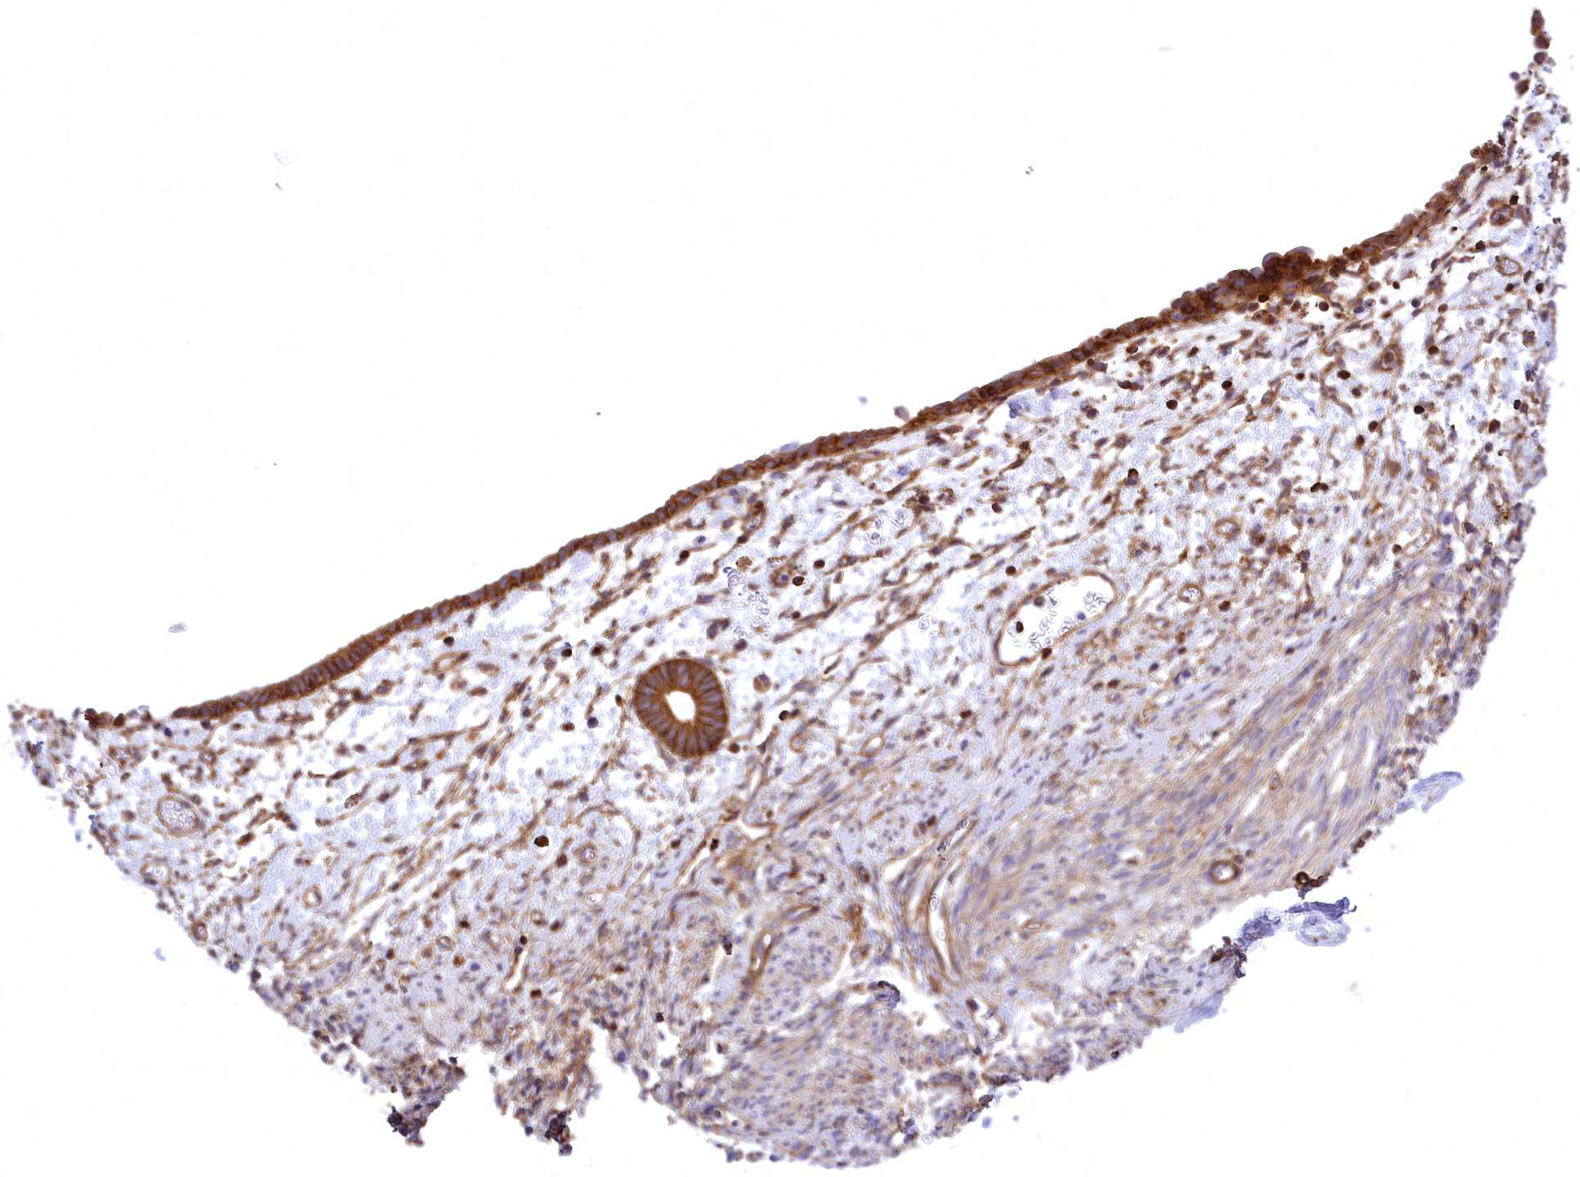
{"staining": {"intensity": "moderate", "quantity": ">75%", "location": "cytoplasmic/membranous"}, "tissue": "endometrium", "cell_type": "Cells in endometrial stroma", "image_type": "normal", "snomed": [{"axis": "morphology", "description": "Normal tissue, NOS"}, {"axis": "morphology", "description": "Adenocarcinoma, NOS"}, {"axis": "topography", "description": "Endometrium"}], "caption": "Moderate cytoplasmic/membranous protein staining is identified in approximately >75% of cells in endometrial stroma in endometrium. Using DAB (3,3'-diaminobenzidine) (brown) and hematoxylin (blue) stains, captured at high magnification using brightfield microscopy.", "gene": "SEPTIN9", "patient": {"sex": "female", "age": 57}}